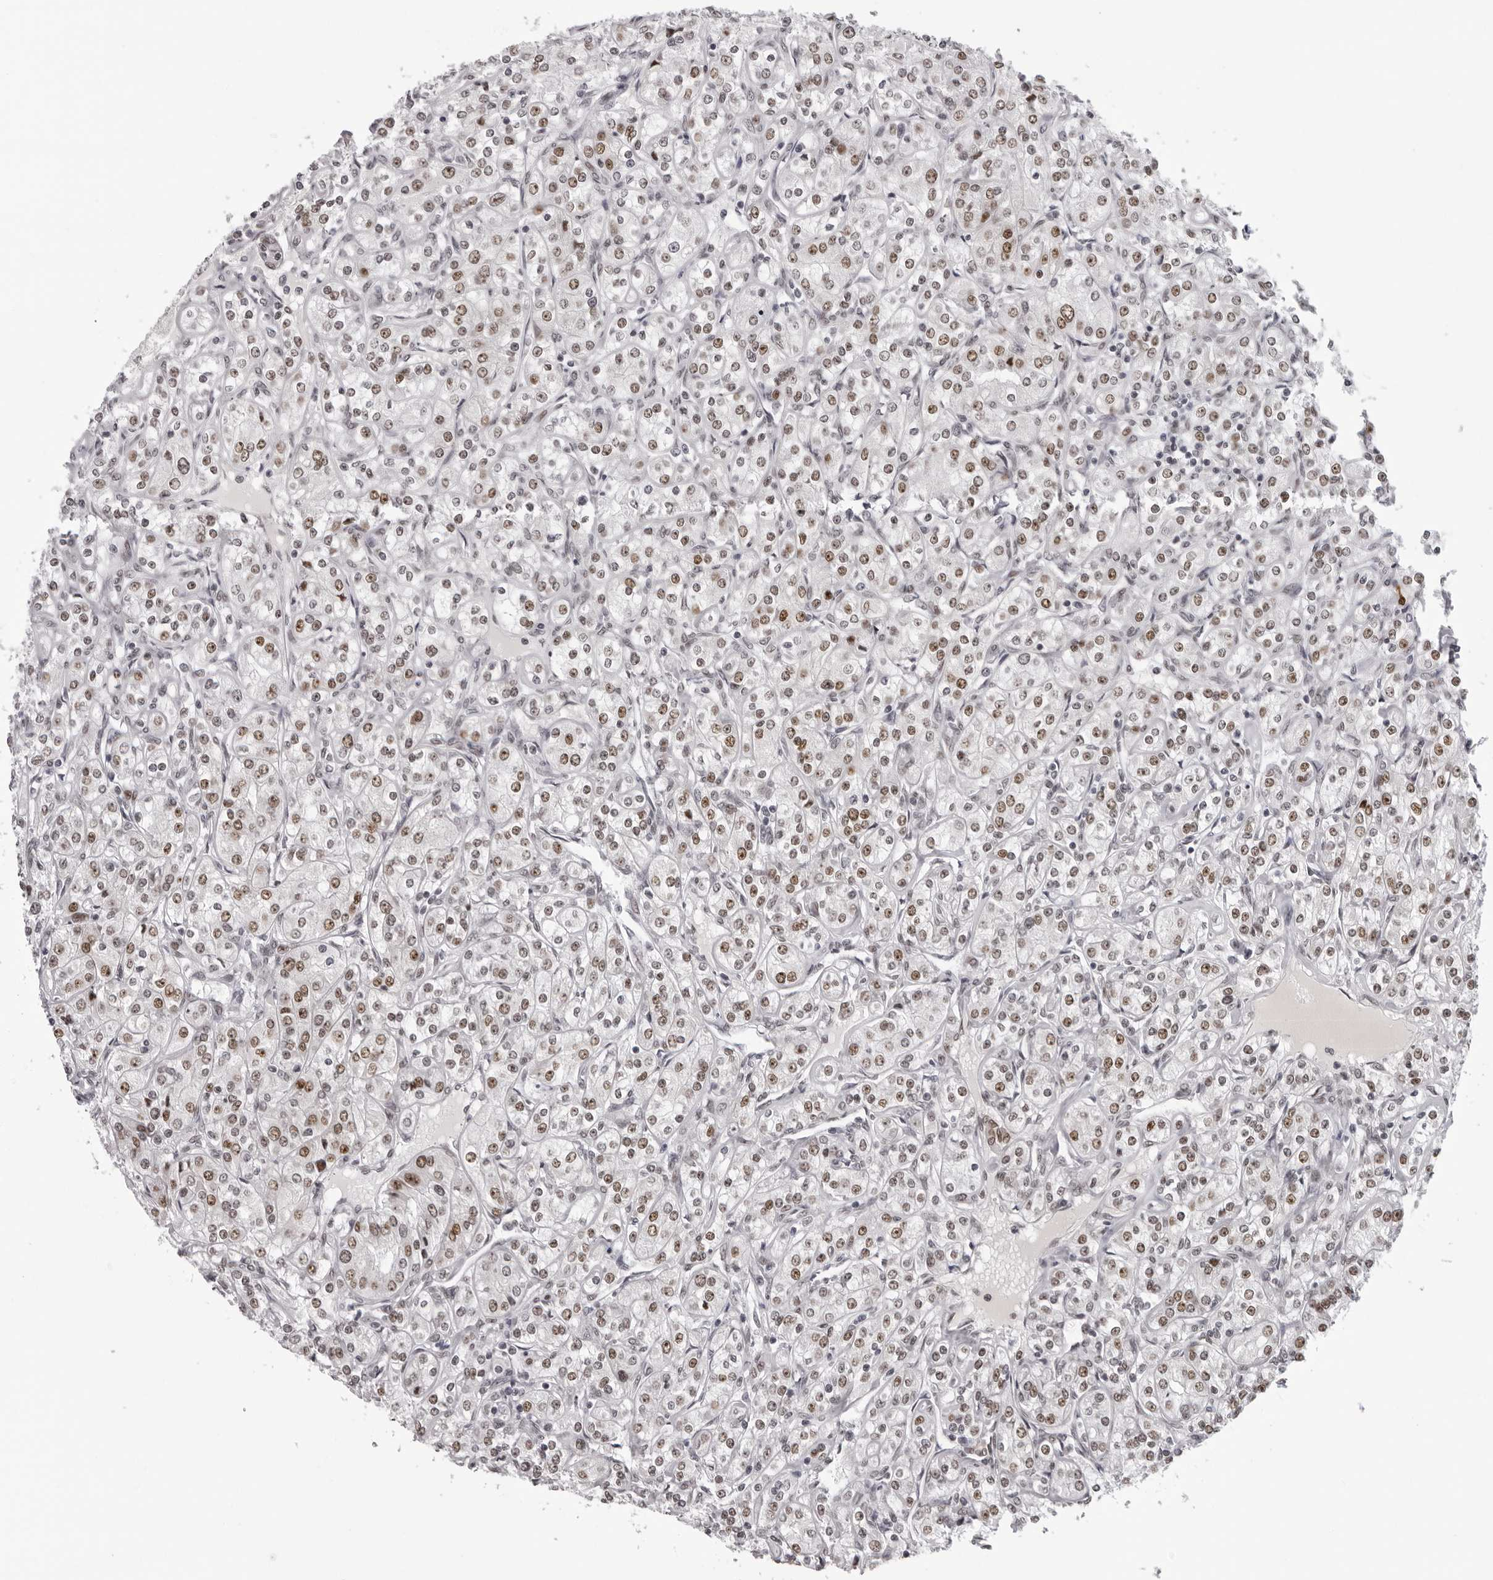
{"staining": {"intensity": "moderate", "quantity": ">75%", "location": "nuclear"}, "tissue": "renal cancer", "cell_type": "Tumor cells", "image_type": "cancer", "snomed": [{"axis": "morphology", "description": "Adenocarcinoma, NOS"}, {"axis": "topography", "description": "Kidney"}], "caption": "Immunohistochemistry (IHC) (DAB (3,3'-diaminobenzidine)) staining of human renal cancer reveals moderate nuclear protein expression in approximately >75% of tumor cells. The protein is shown in brown color, while the nuclei are stained blue.", "gene": "HEXIM2", "patient": {"sex": "male", "age": 77}}